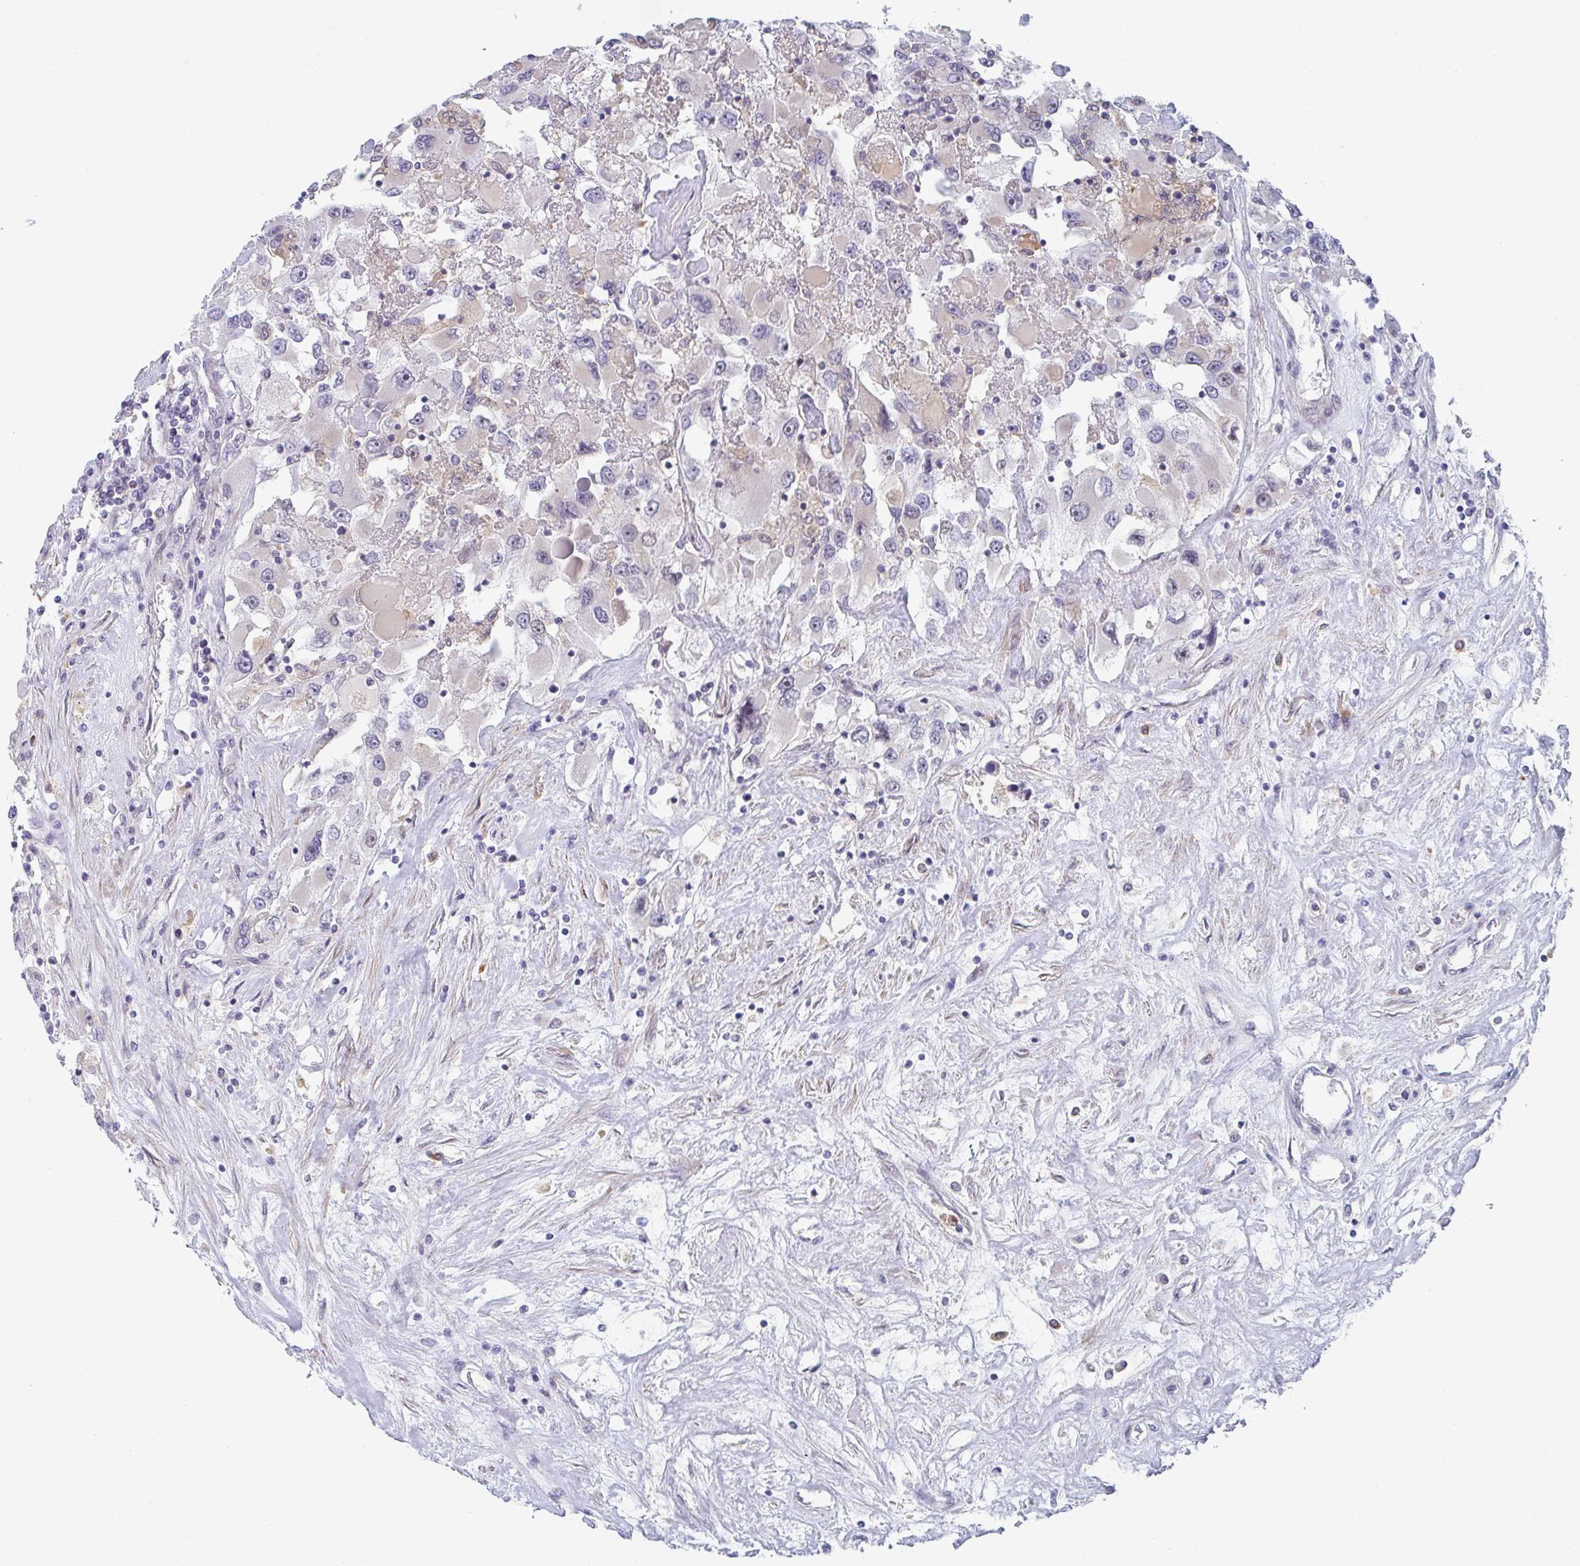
{"staining": {"intensity": "negative", "quantity": "none", "location": "none"}, "tissue": "renal cancer", "cell_type": "Tumor cells", "image_type": "cancer", "snomed": [{"axis": "morphology", "description": "Adenocarcinoma, NOS"}, {"axis": "topography", "description": "Kidney"}], "caption": "DAB immunohistochemical staining of renal adenocarcinoma displays no significant positivity in tumor cells.", "gene": "KLHL33", "patient": {"sex": "female", "age": 52}}